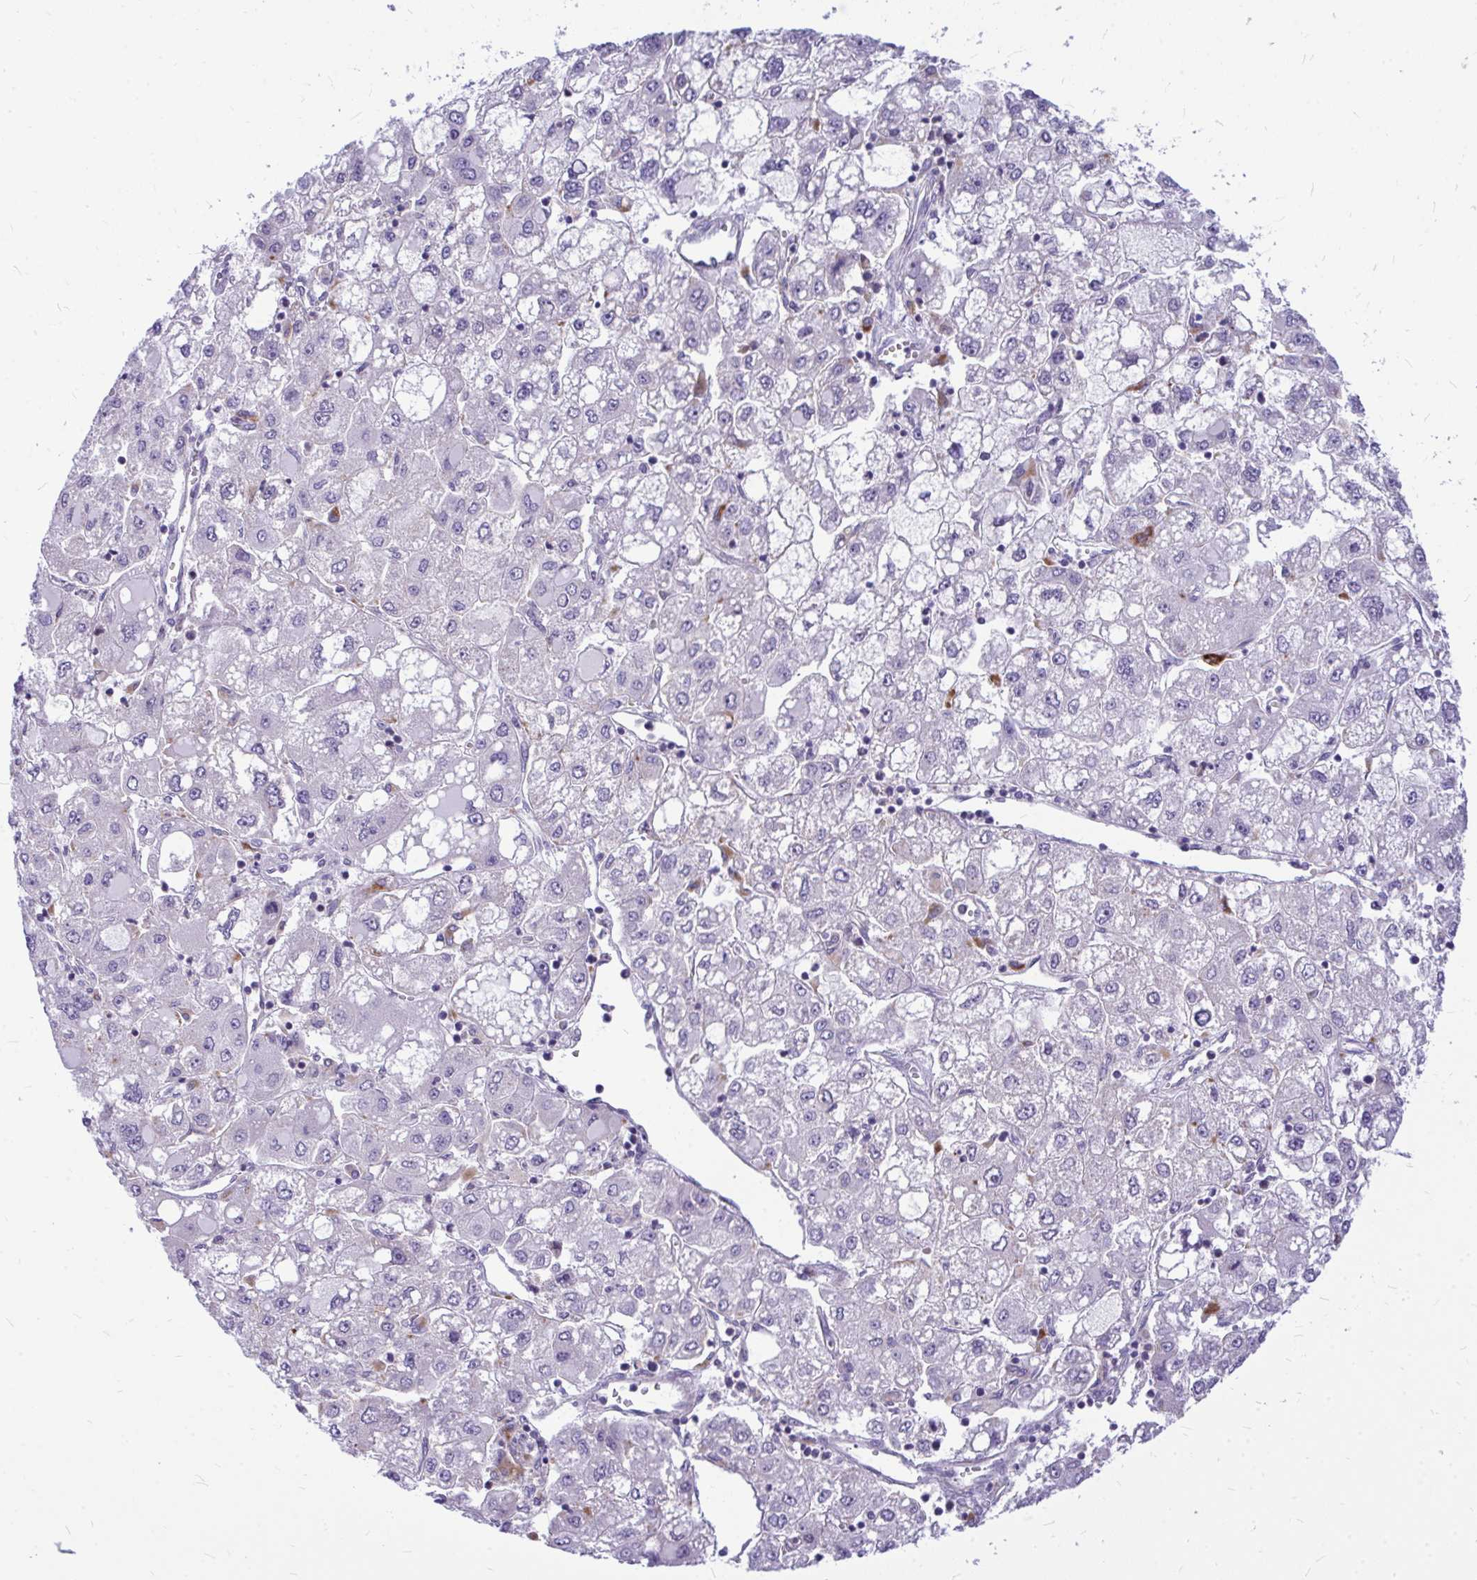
{"staining": {"intensity": "negative", "quantity": "none", "location": "none"}, "tissue": "liver cancer", "cell_type": "Tumor cells", "image_type": "cancer", "snomed": [{"axis": "morphology", "description": "Carcinoma, Hepatocellular, NOS"}, {"axis": "topography", "description": "Liver"}], "caption": "A photomicrograph of liver hepatocellular carcinoma stained for a protein displays no brown staining in tumor cells. Brightfield microscopy of immunohistochemistry stained with DAB (3,3'-diaminobenzidine) (brown) and hematoxylin (blue), captured at high magnification.", "gene": "ZSCAN25", "patient": {"sex": "male", "age": 40}}